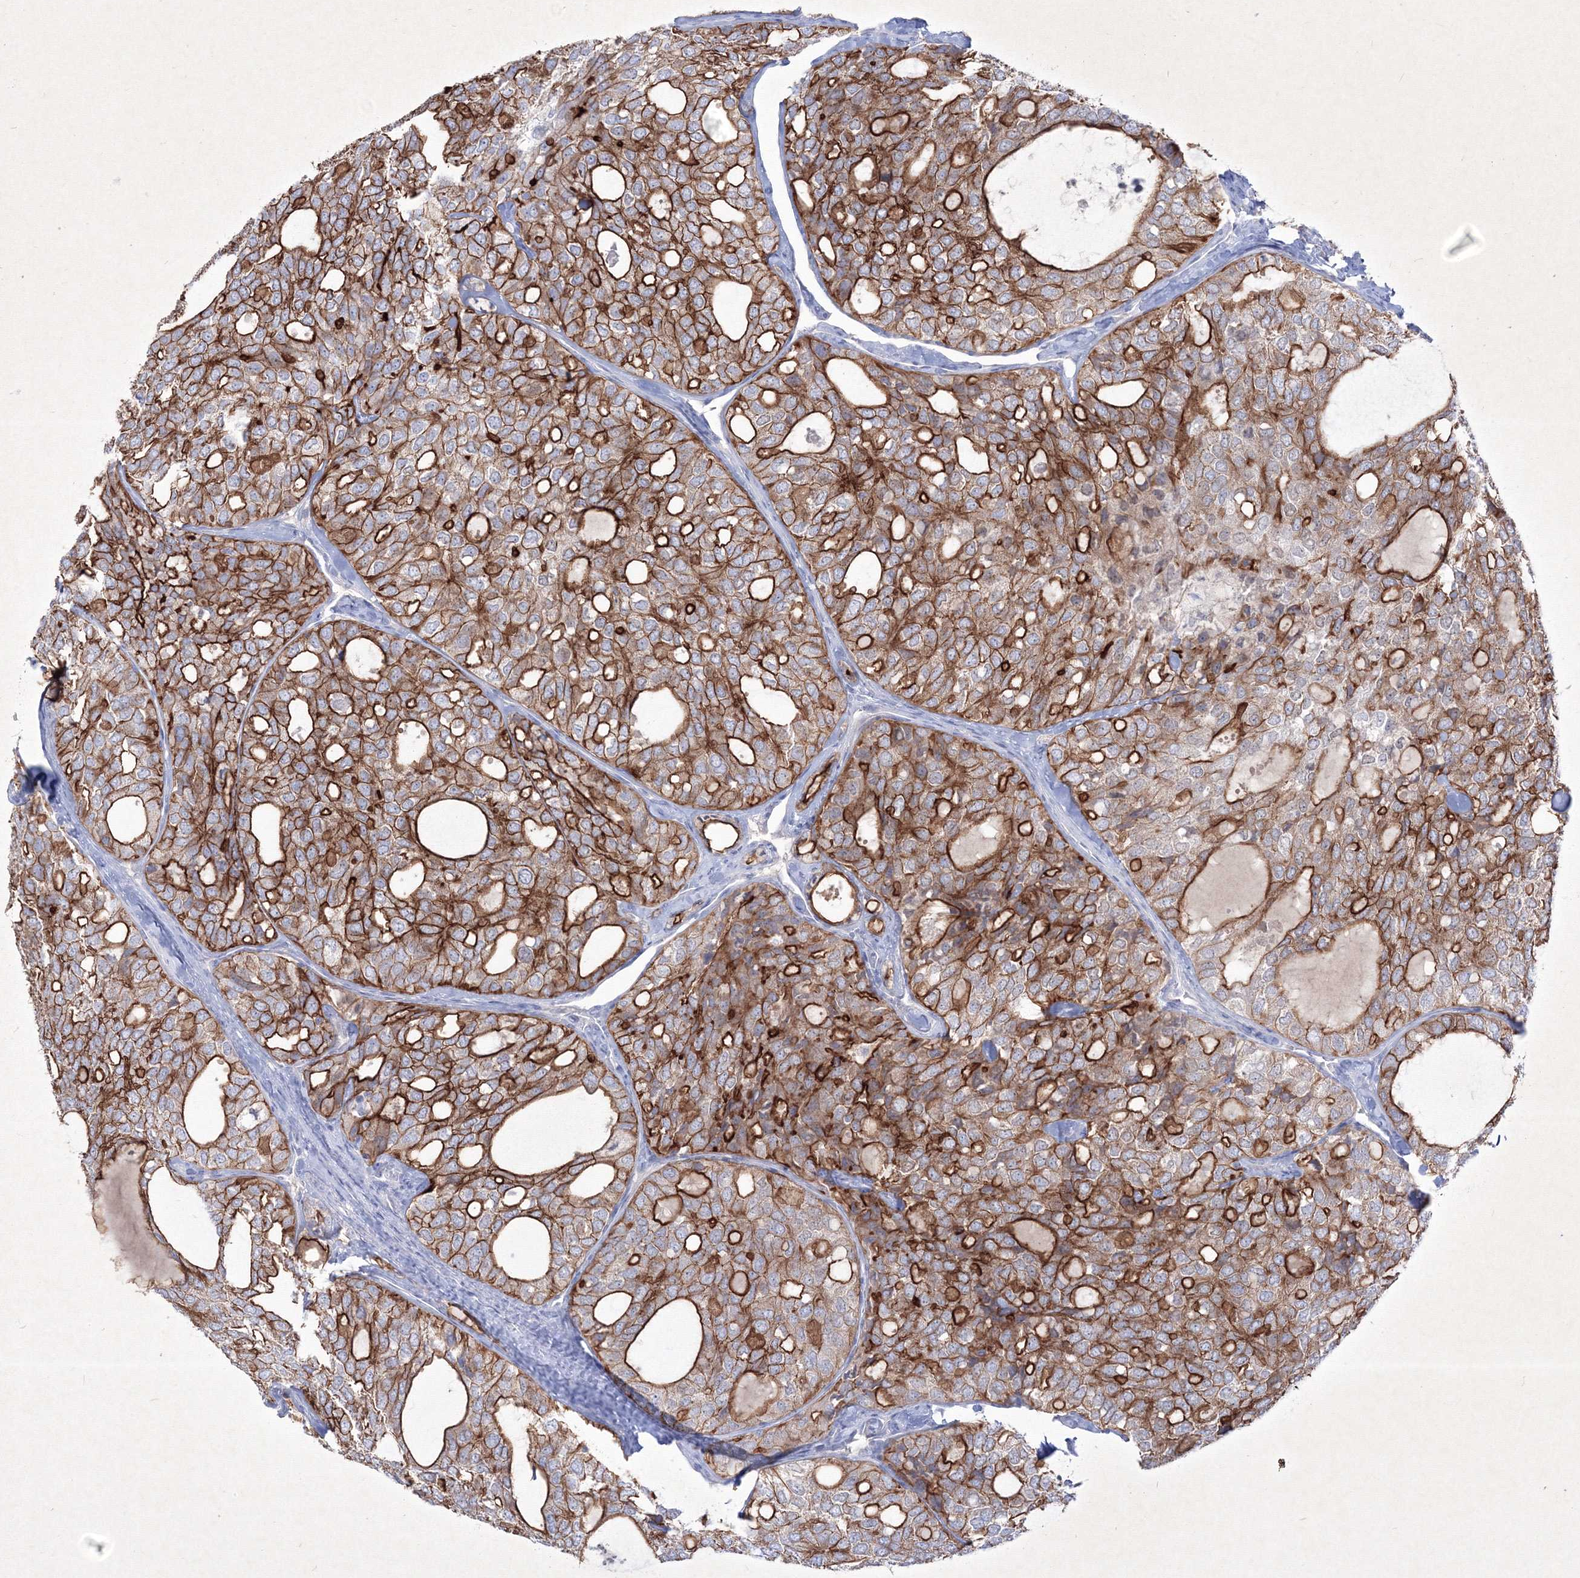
{"staining": {"intensity": "strong", "quantity": ">75%", "location": "cytoplasmic/membranous"}, "tissue": "thyroid cancer", "cell_type": "Tumor cells", "image_type": "cancer", "snomed": [{"axis": "morphology", "description": "Follicular adenoma carcinoma, NOS"}, {"axis": "topography", "description": "Thyroid gland"}], "caption": "A high-resolution micrograph shows immunohistochemistry (IHC) staining of follicular adenoma carcinoma (thyroid), which reveals strong cytoplasmic/membranous expression in approximately >75% of tumor cells.", "gene": "TMEM139", "patient": {"sex": "male", "age": 75}}